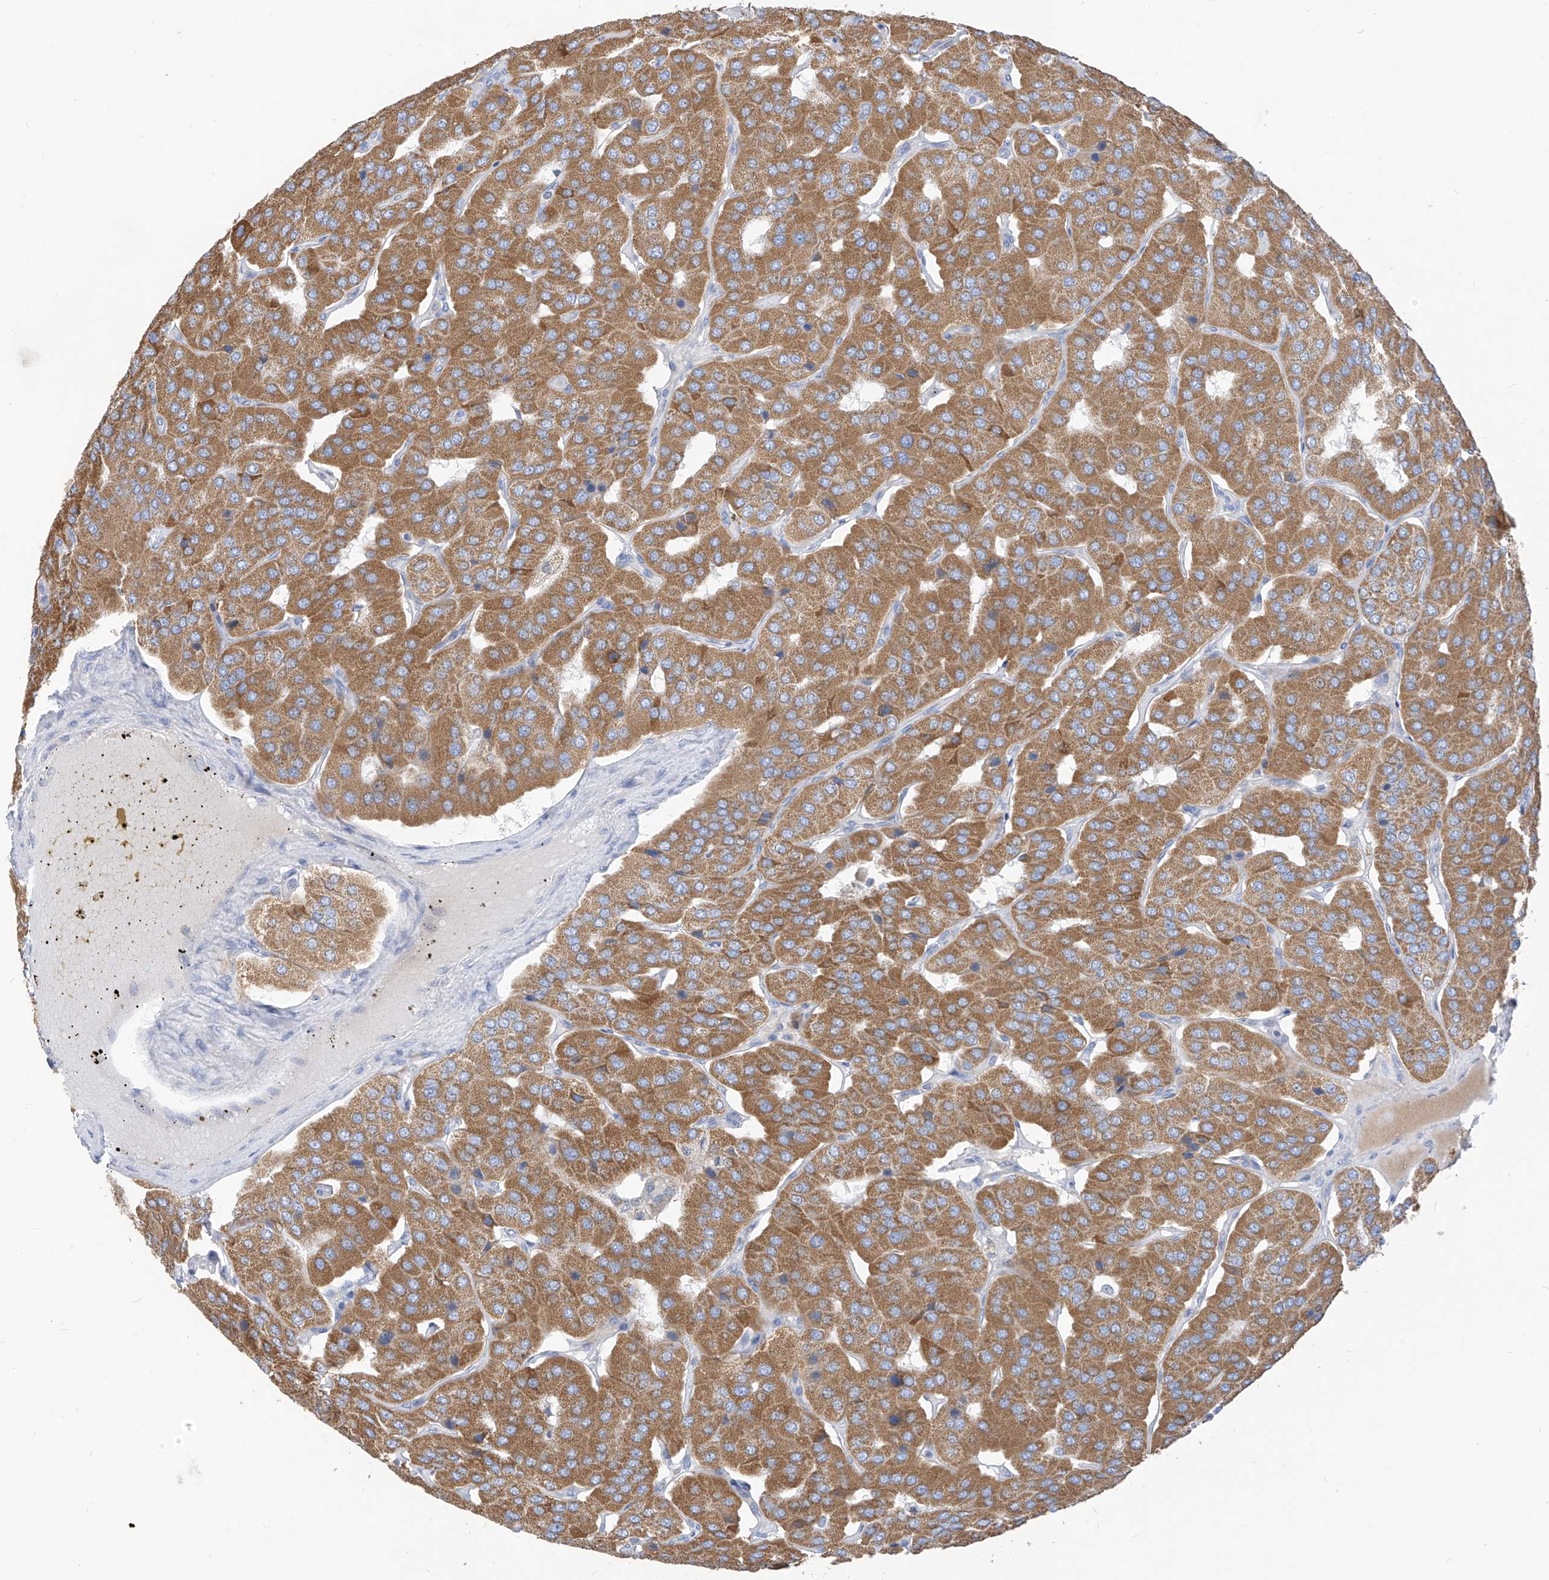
{"staining": {"intensity": "moderate", "quantity": ">75%", "location": "cytoplasmic/membranous"}, "tissue": "parathyroid gland", "cell_type": "Glandular cells", "image_type": "normal", "snomed": [{"axis": "morphology", "description": "Normal tissue, NOS"}, {"axis": "morphology", "description": "Adenoma, NOS"}, {"axis": "topography", "description": "Parathyroid gland"}], "caption": "Immunohistochemical staining of normal parathyroid gland demonstrates medium levels of moderate cytoplasmic/membranous staining in approximately >75% of glandular cells.", "gene": "ZNF404", "patient": {"sex": "female", "age": 86}}